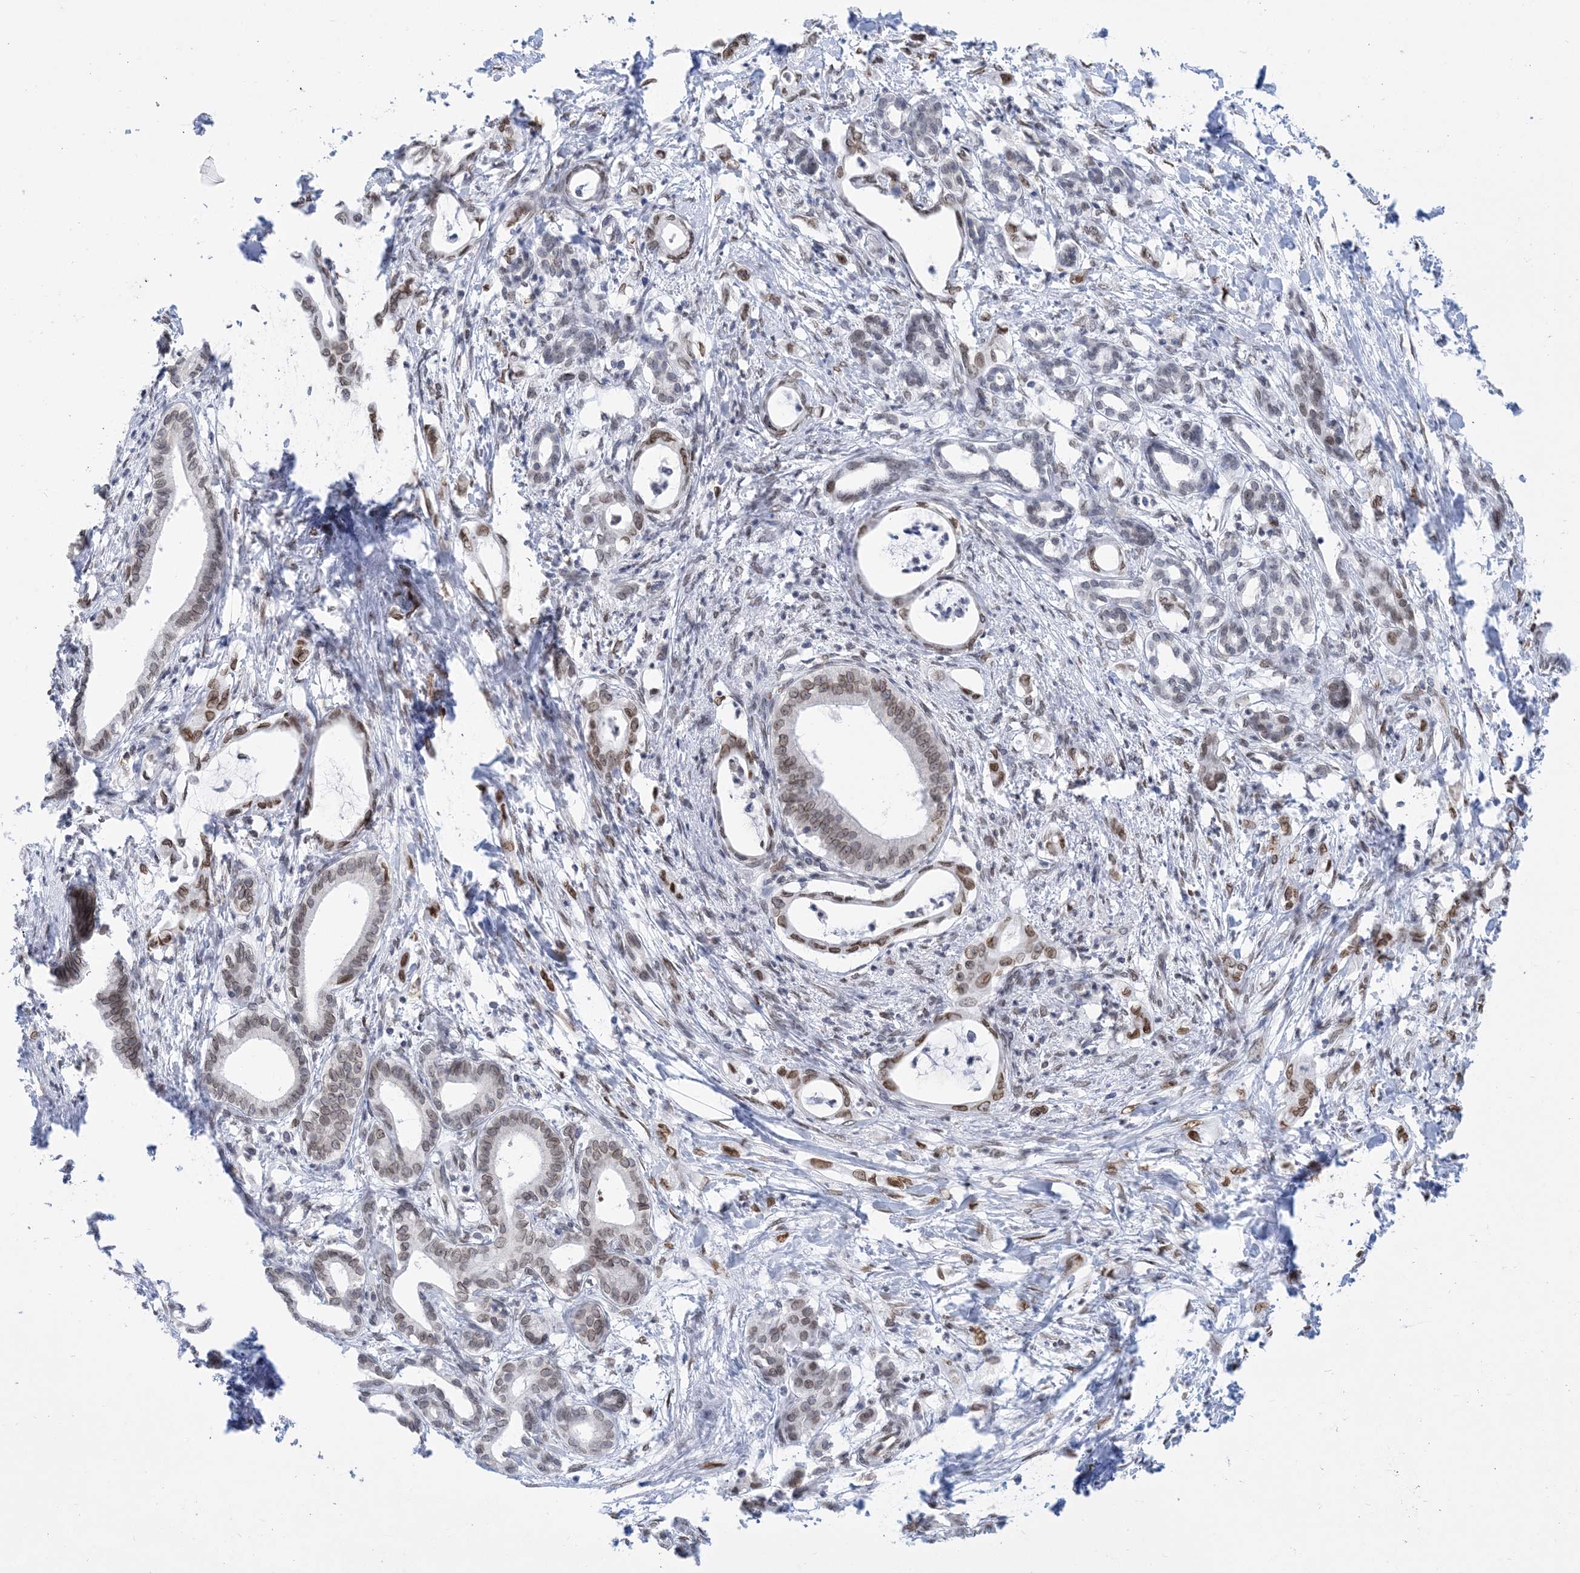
{"staining": {"intensity": "weak", "quantity": ">75%", "location": "cytoplasmic/membranous,nuclear"}, "tissue": "pancreatic cancer", "cell_type": "Tumor cells", "image_type": "cancer", "snomed": [{"axis": "morphology", "description": "Adenocarcinoma, NOS"}, {"axis": "topography", "description": "Pancreas"}], "caption": "Tumor cells reveal low levels of weak cytoplasmic/membranous and nuclear expression in approximately >75% of cells in pancreatic cancer.", "gene": "PCYT1A", "patient": {"sex": "female", "age": 55}}